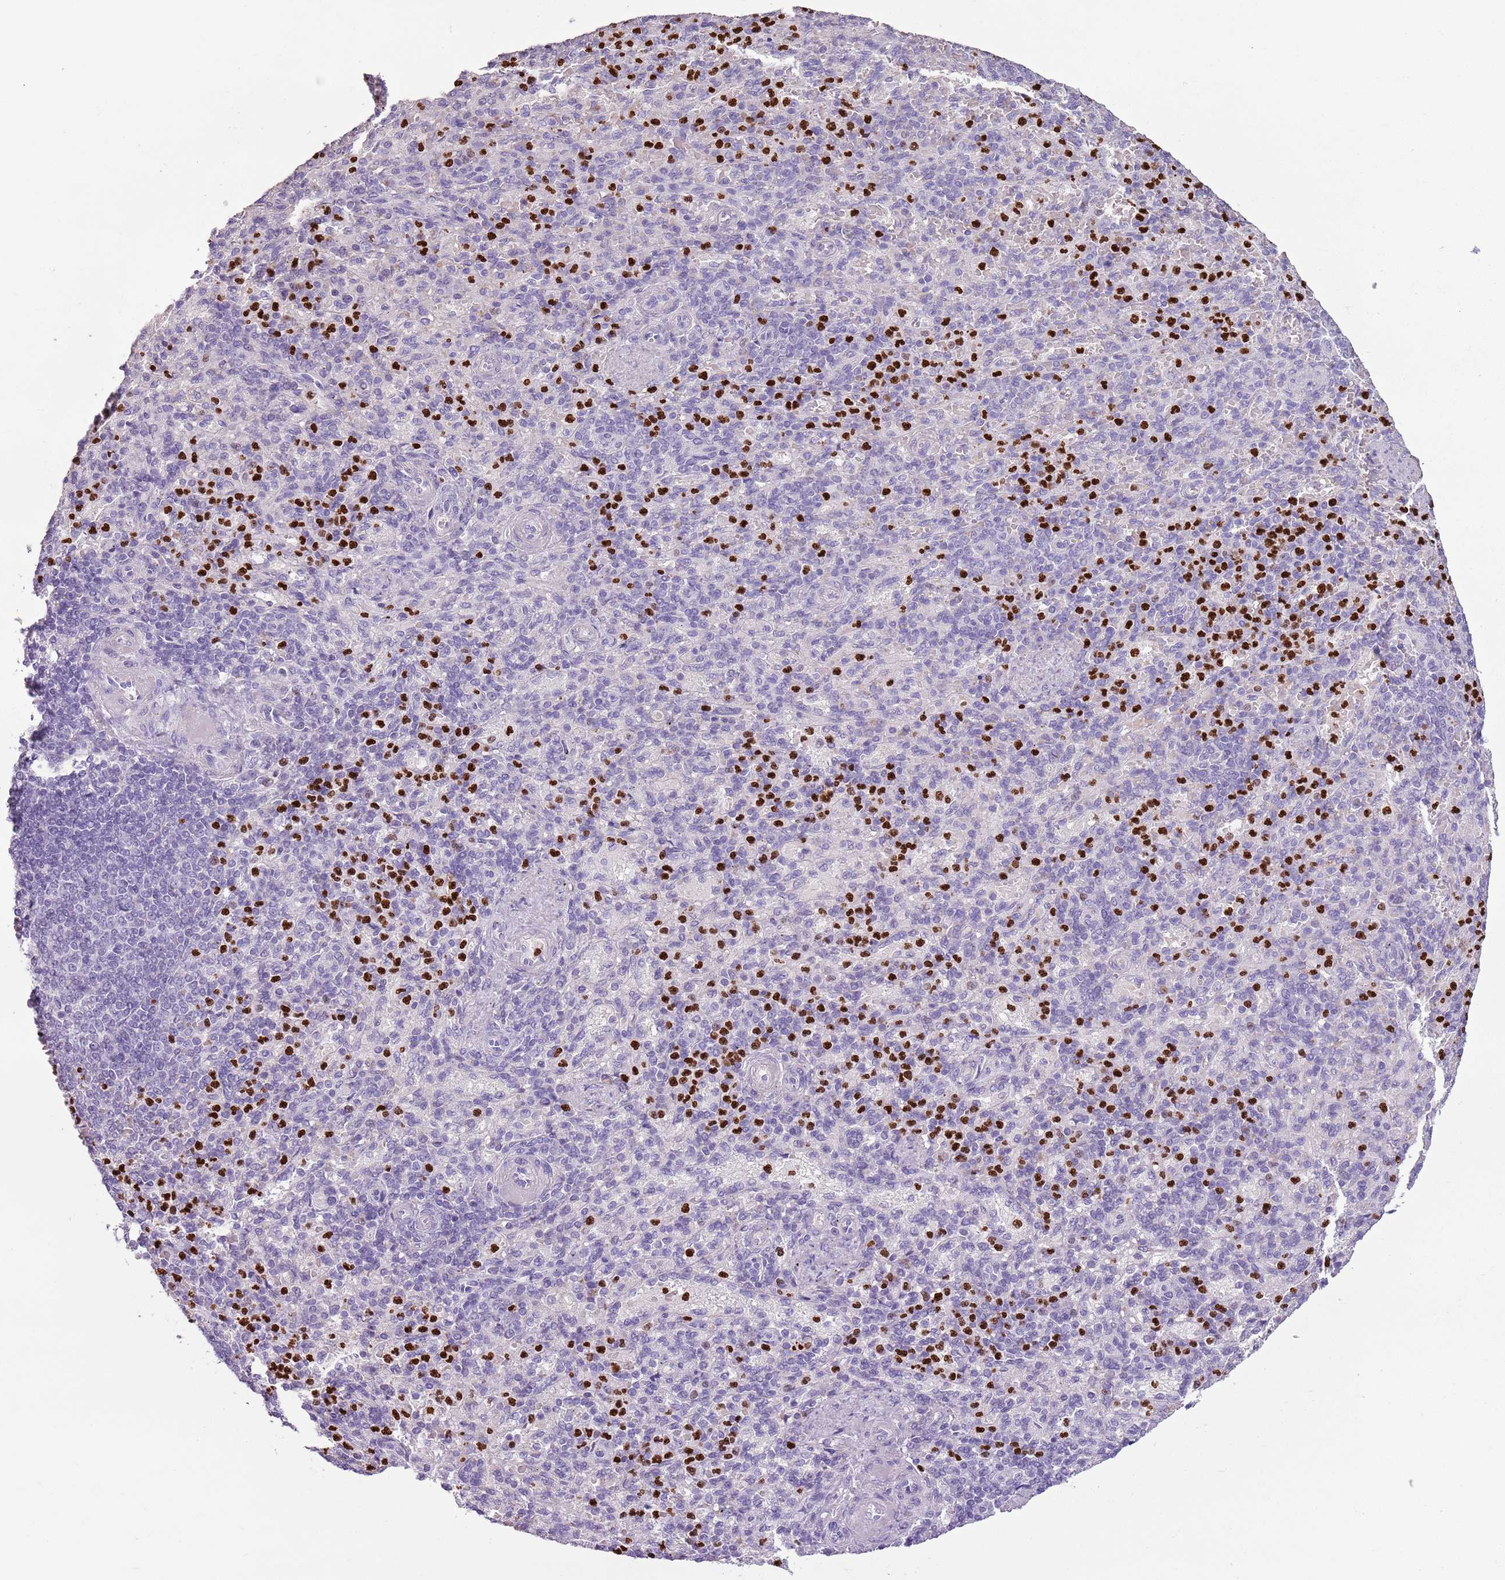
{"staining": {"intensity": "strong", "quantity": "<25%", "location": "cytoplasmic/membranous,nuclear"}, "tissue": "spleen", "cell_type": "Cells in red pulp", "image_type": "normal", "snomed": [{"axis": "morphology", "description": "Normal tissue, NOS"}, {"axis": "topography", "description": "Spleen"}], "caption": "Strong cytoplasmic/membranous,nuclear positivity is present in about <25% of cells in red pulp in benign spleen. The protein is stained brown, and the nuclei are stained in blue (DAB IHC with brightfield microscopy, high magnification).", "gene": "CELF6", "patient": {"sex": "female", "age": 74}}